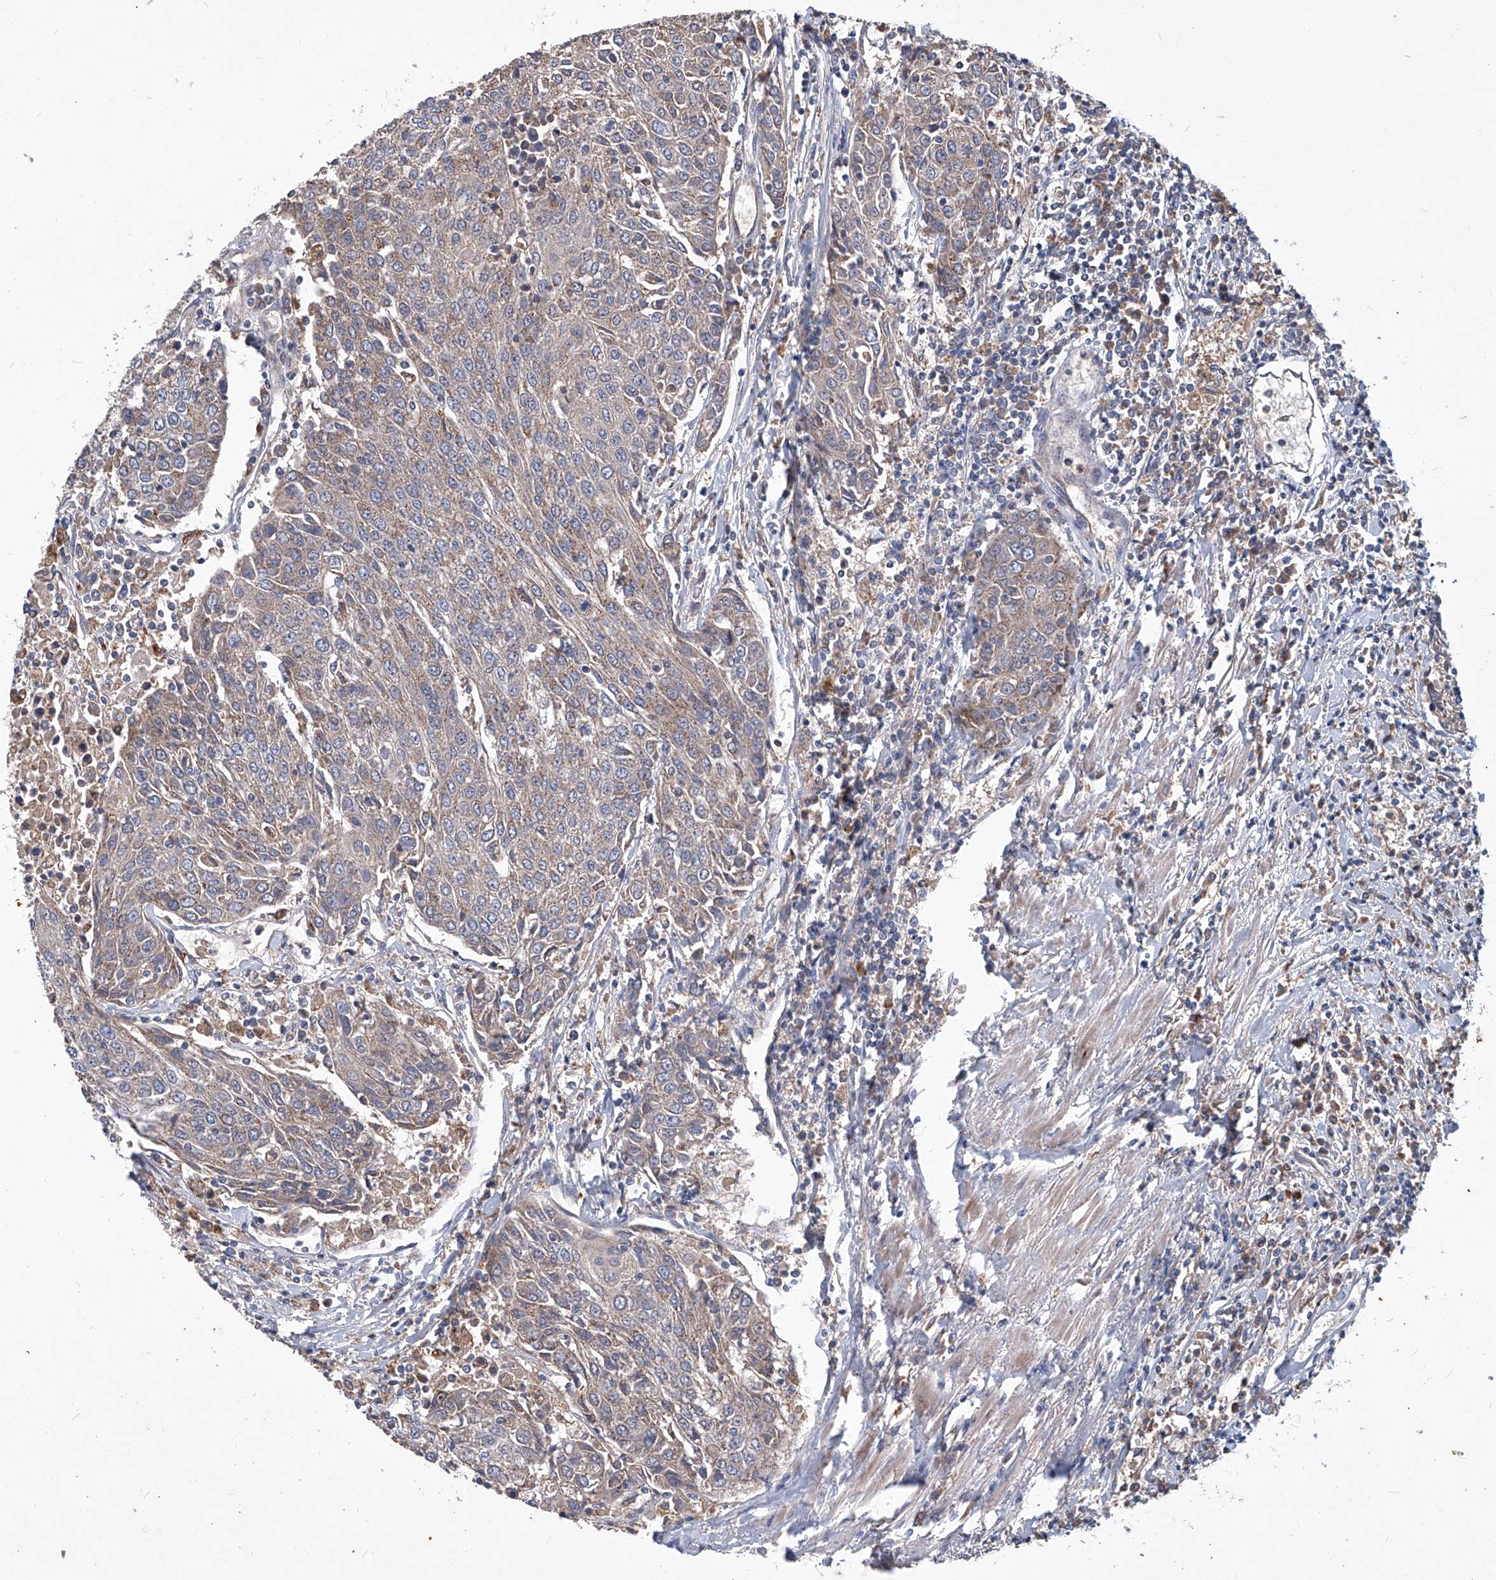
{"staining": {"intensity": "weak", "quantity": "<25%", "location": "cytoplasmic/membranous"}, "tissue": "urothelial cancer", "cell_type": "Tumor cells", "image_type": "cancer", "snomed": [{"axis": "morphology", "description": "Urothelial carcinoma, High grade"}, {"axis": "topography", "description": "Urinary bladder"}], "caption": "Image shows no protein expression in tumor cells of urothelial cancer tissue.", "gene": "TNFRSF13B", "patient": {"sex": "female", "age": 85}}